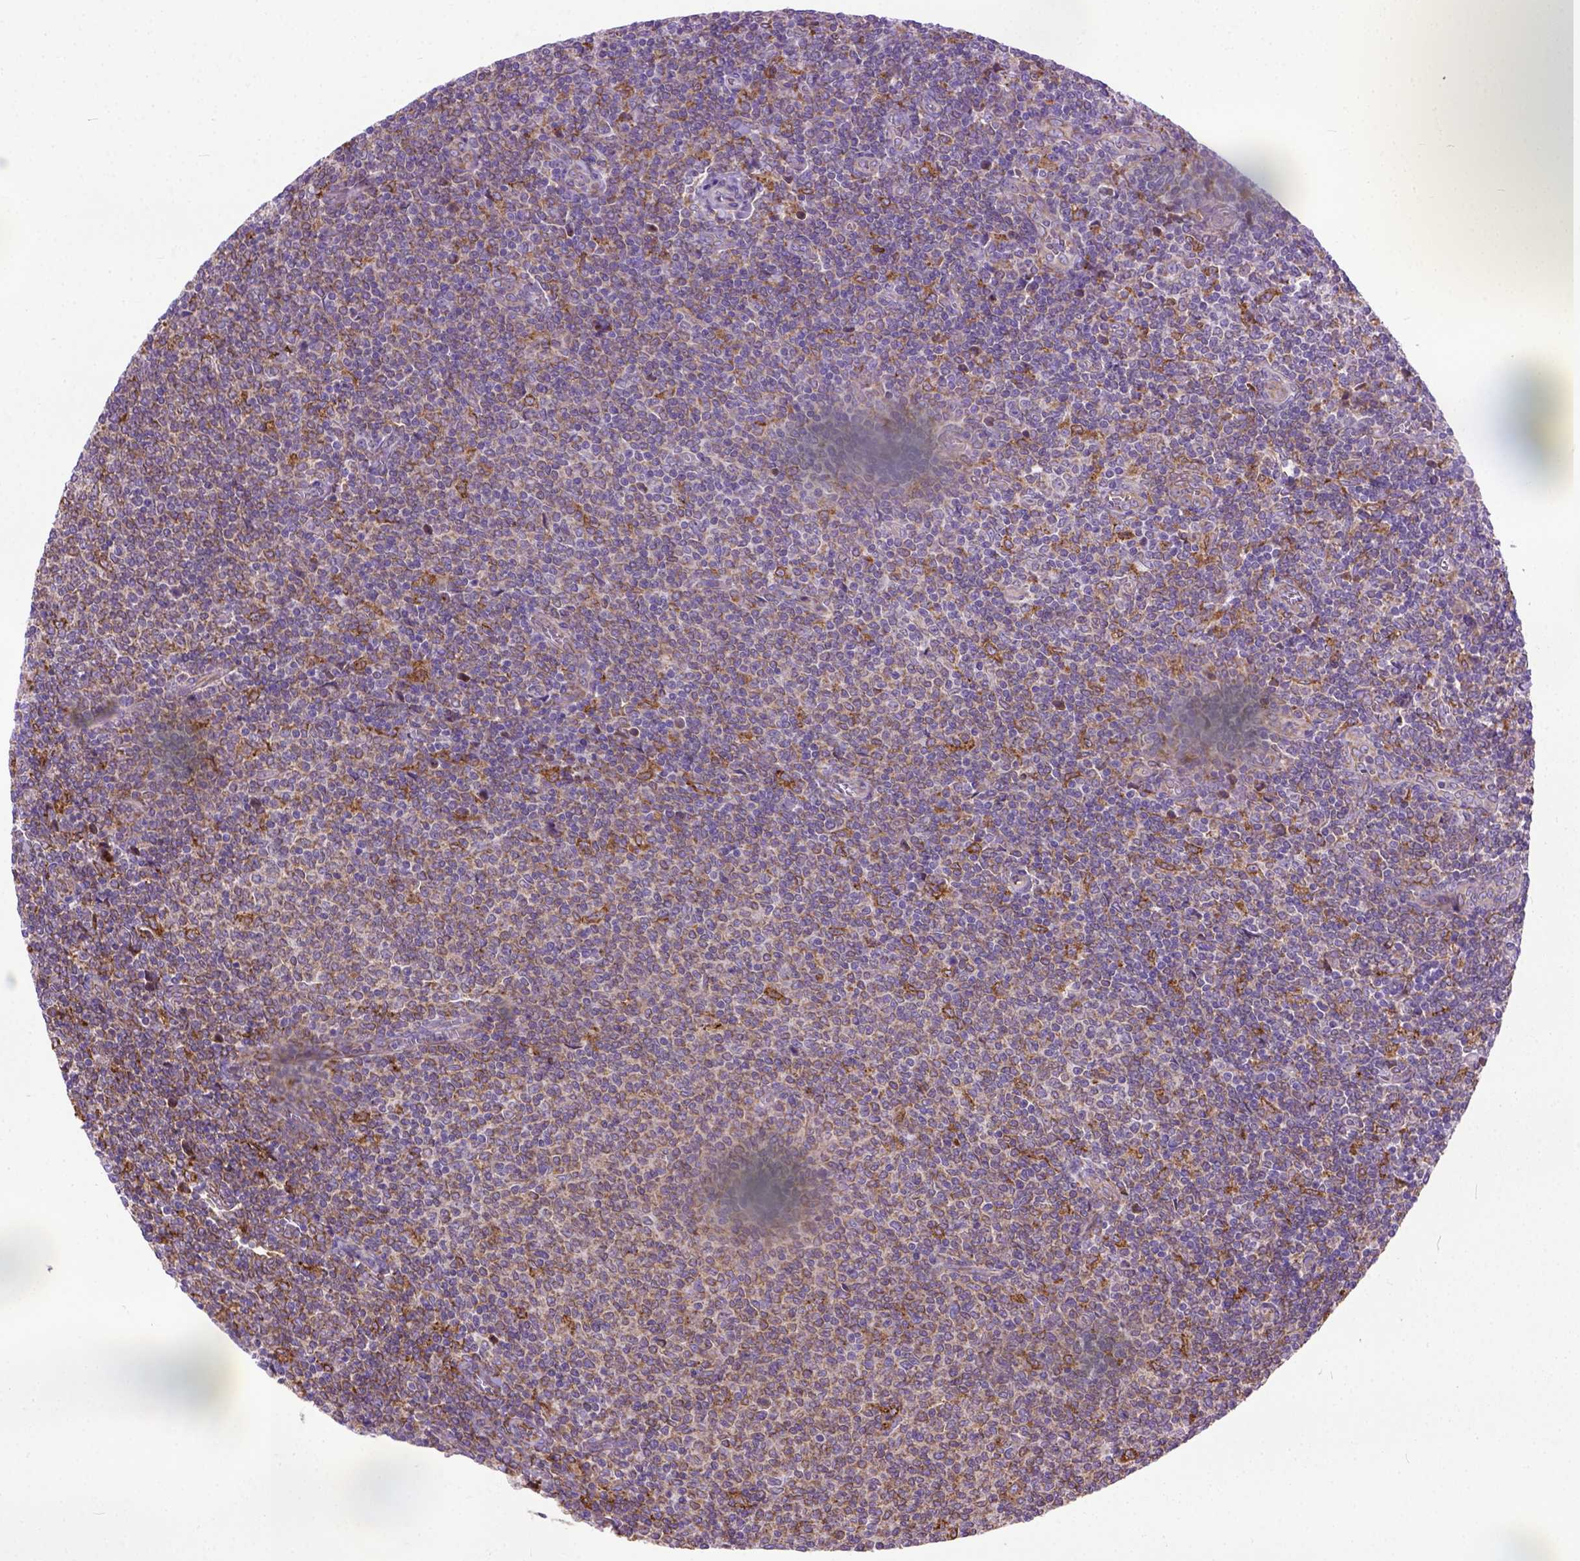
{"staining": {"intensity": "moderate", "quantity": ">75%", "location": "cytoplasmic/membranous"}, "tissue": "lymphoma", "cell_type": "Tumor cells", "image_type": "cancer", "snomed": [{"axis": "morphology", "description": "Malignant lymphoma, non-Hodgkin's type, Low grade"}, {"axis": "topography", "description": "Lymph node"}], "caption": "The image reveals a brown stain indicating the presence of a protein in the cytoplasmic/membranous of tumor cells in lymphoma.", "gene": "PLK4", "patient": {"sex": "male", "age": 52}}